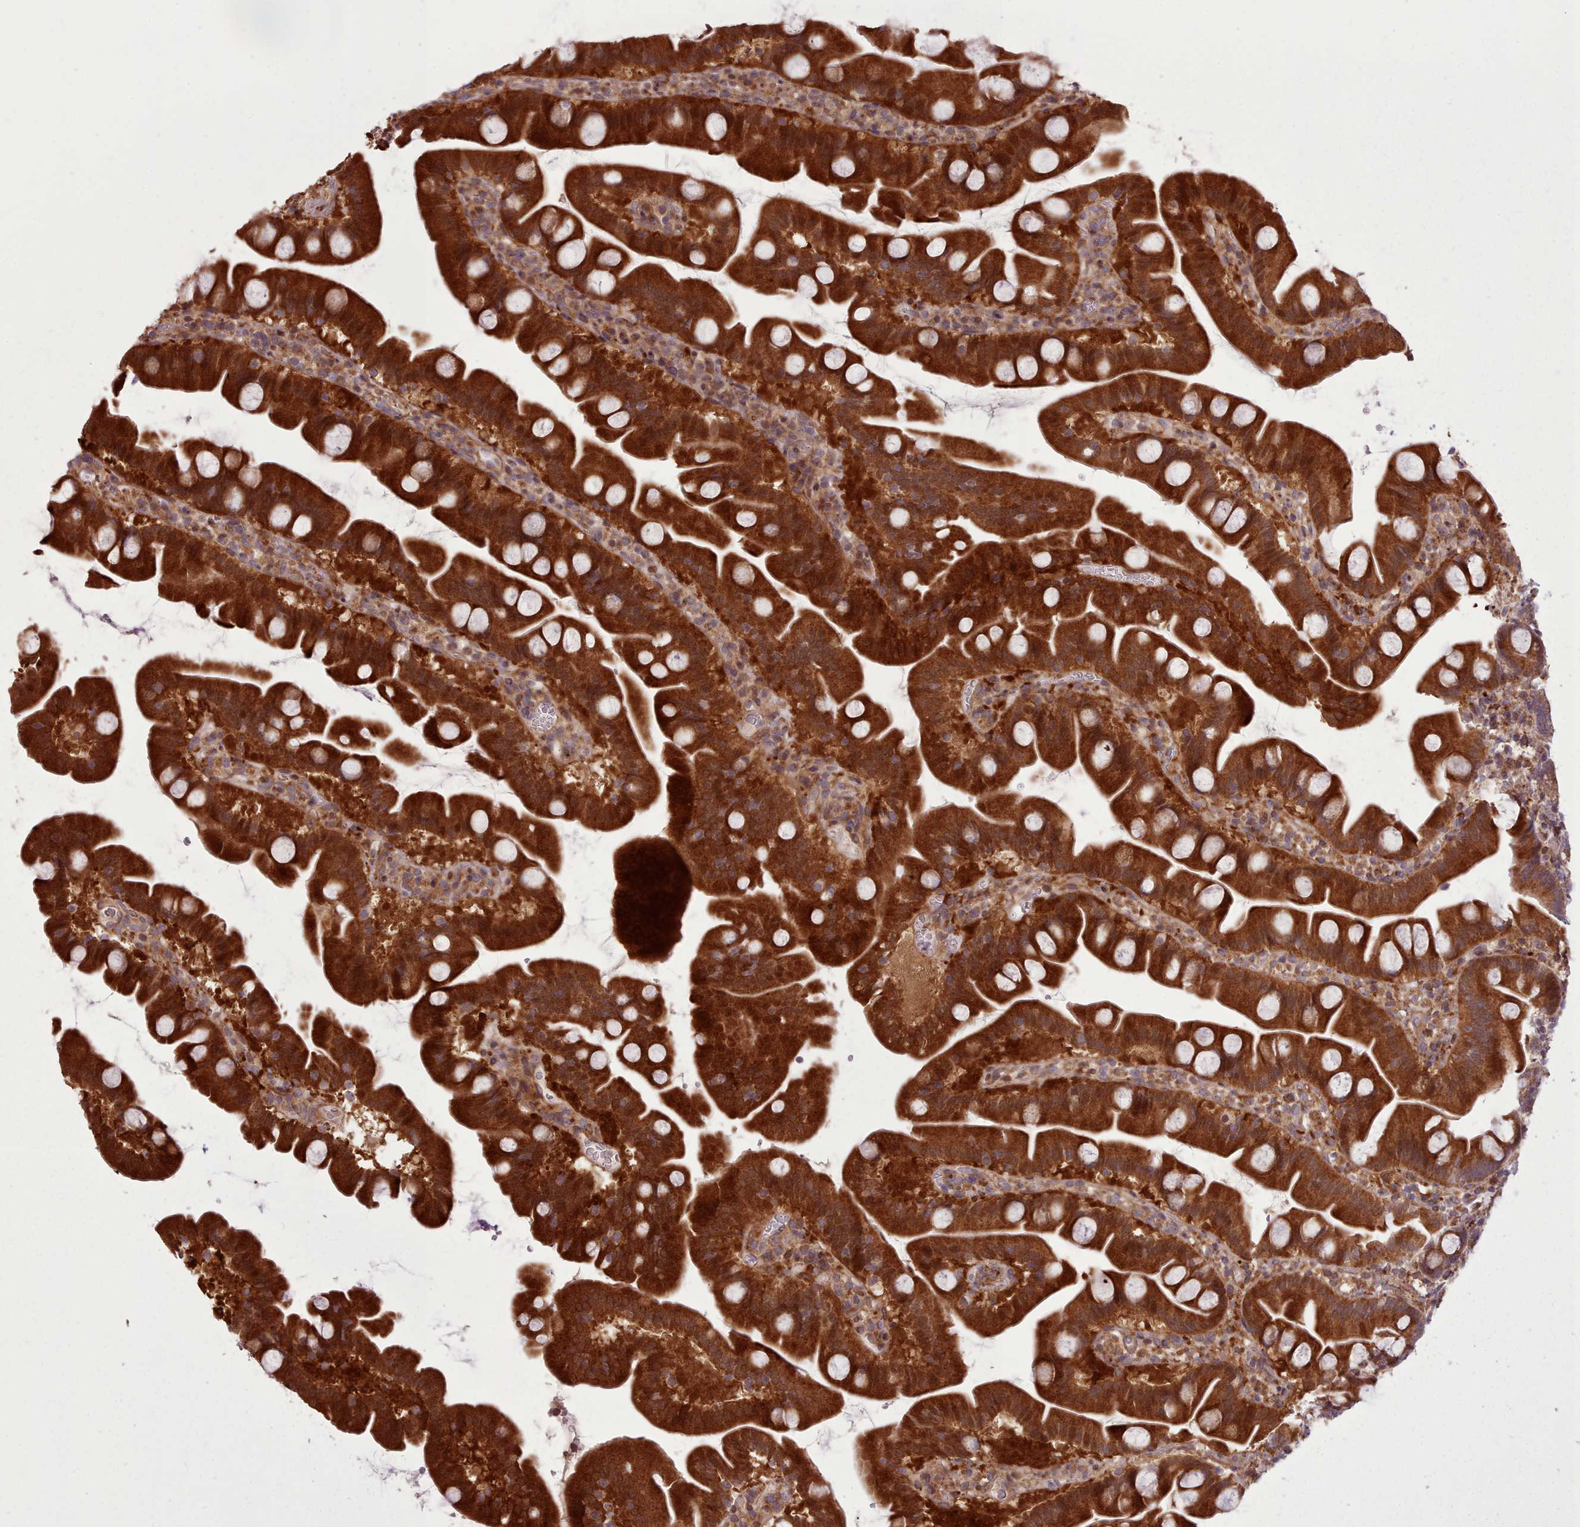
{"staining": {"intensity": "strong", "quantity": ">75%", "location": "cytoplasmic/membranous,nuclear"}, "tissue": "small intestine", "cell_type": "Glandular cells", "image_type": "normal", "snomed": [{"axis": "morphology", "description": "Normal tissue, NOS"}, {"axis": "topography", "description": "Small intestine"}], "caption": "Human small intestine stained for a protein (brown) exhibits strong cytoplasmic/membranous,nuclear positive expression in approximately >75% of glandular cells.", "gene": "NLRP7", "patient": {"sex": "female", "age": 68}}